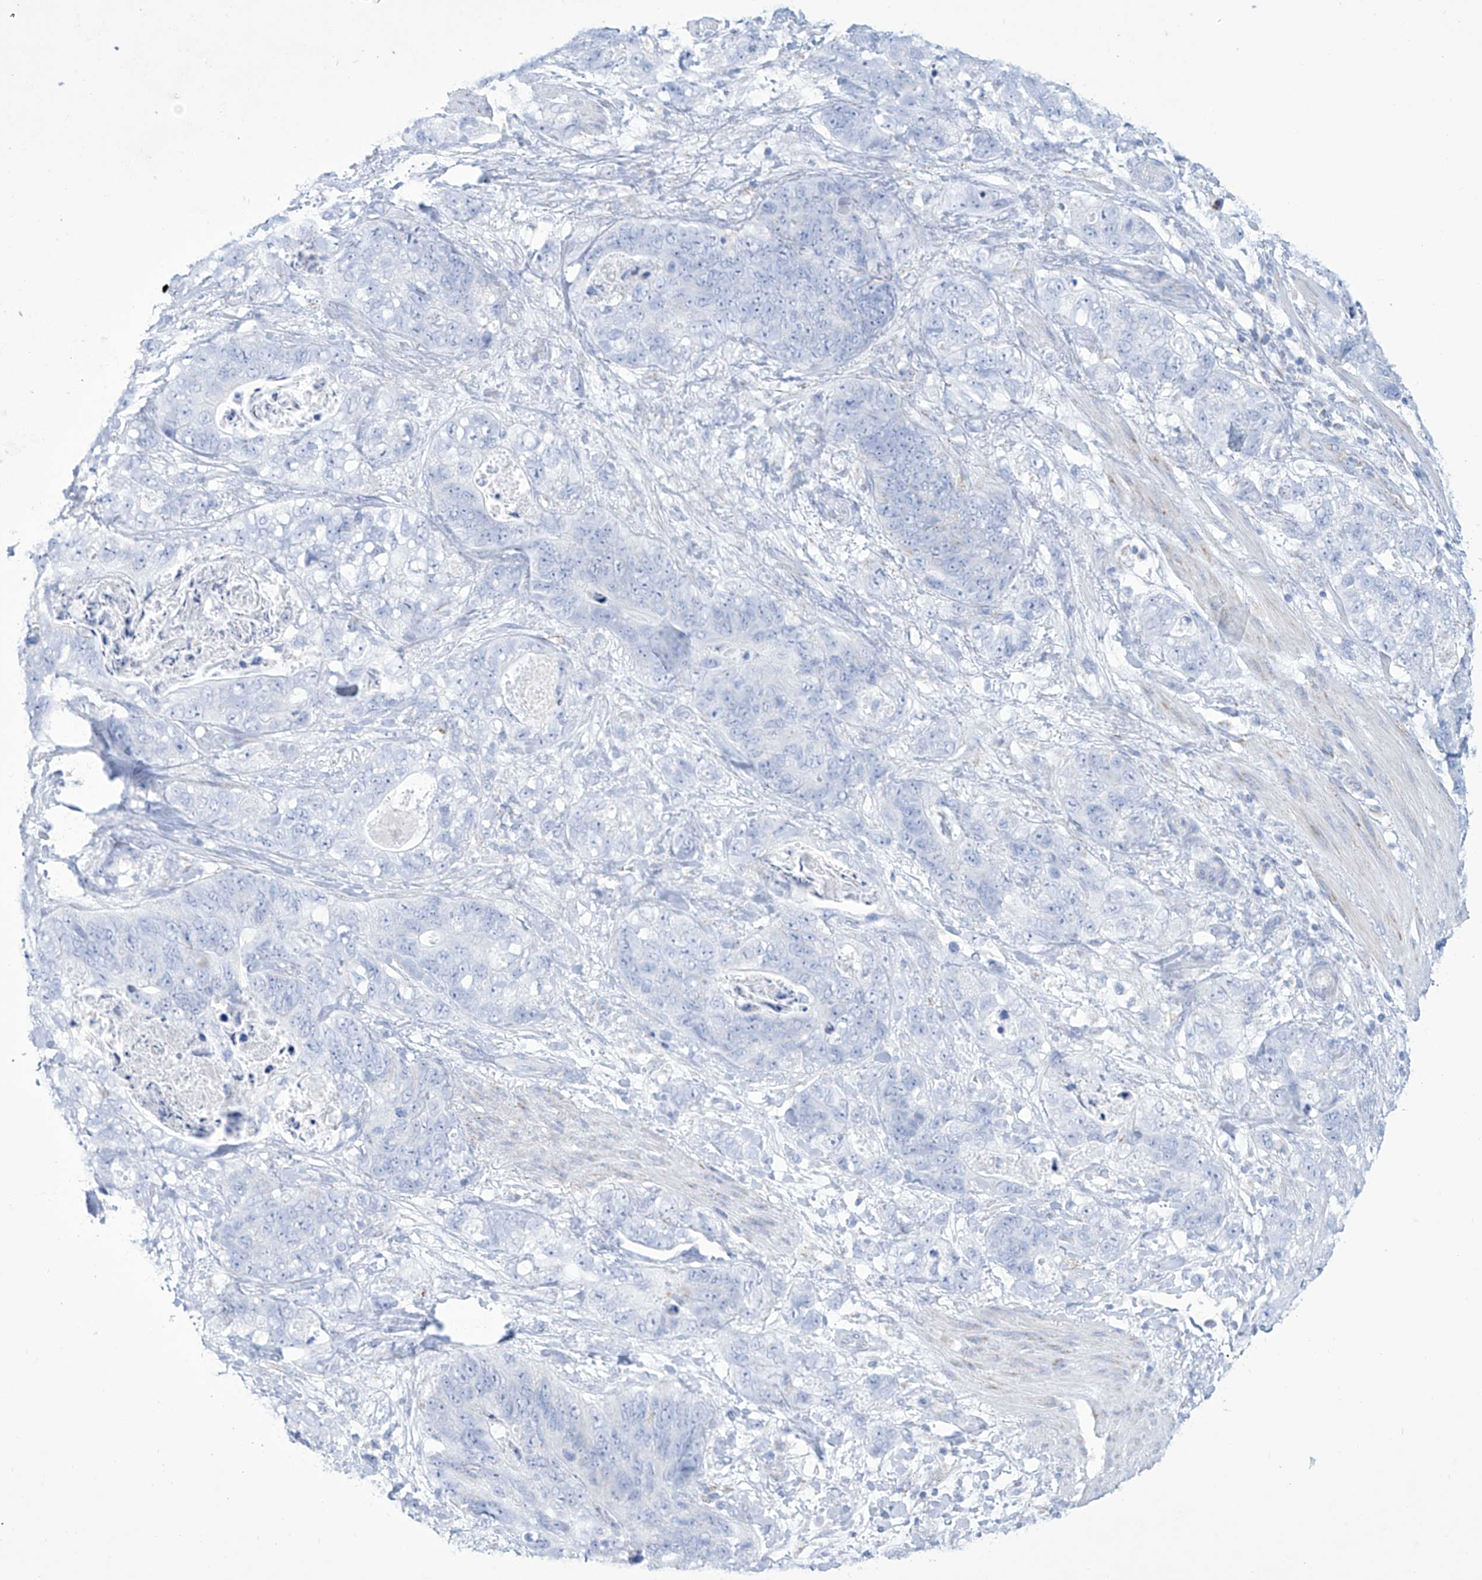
{"staining": {"intensity": "negative", "quantity": "none", "location": "none"}, "tissue": "stomach cancer", "cell_type": "Tumor cells", "image_type": "cancer", "snomed": [{"axis": "morphology", "description": "Normal tissue, NOS"}, {"axis": "morphology", "description": "Adenocarcinoma, NOS"}, {"axis": "topography", "description": "Stomach"}], "caption": "Immunohistochemical staining of stomach cancer (adenocarcinoma) displays no significant positivity in tumor cells.", "gene": "ALDH6A1", "patient": {"sex": "female", "age": 89}}